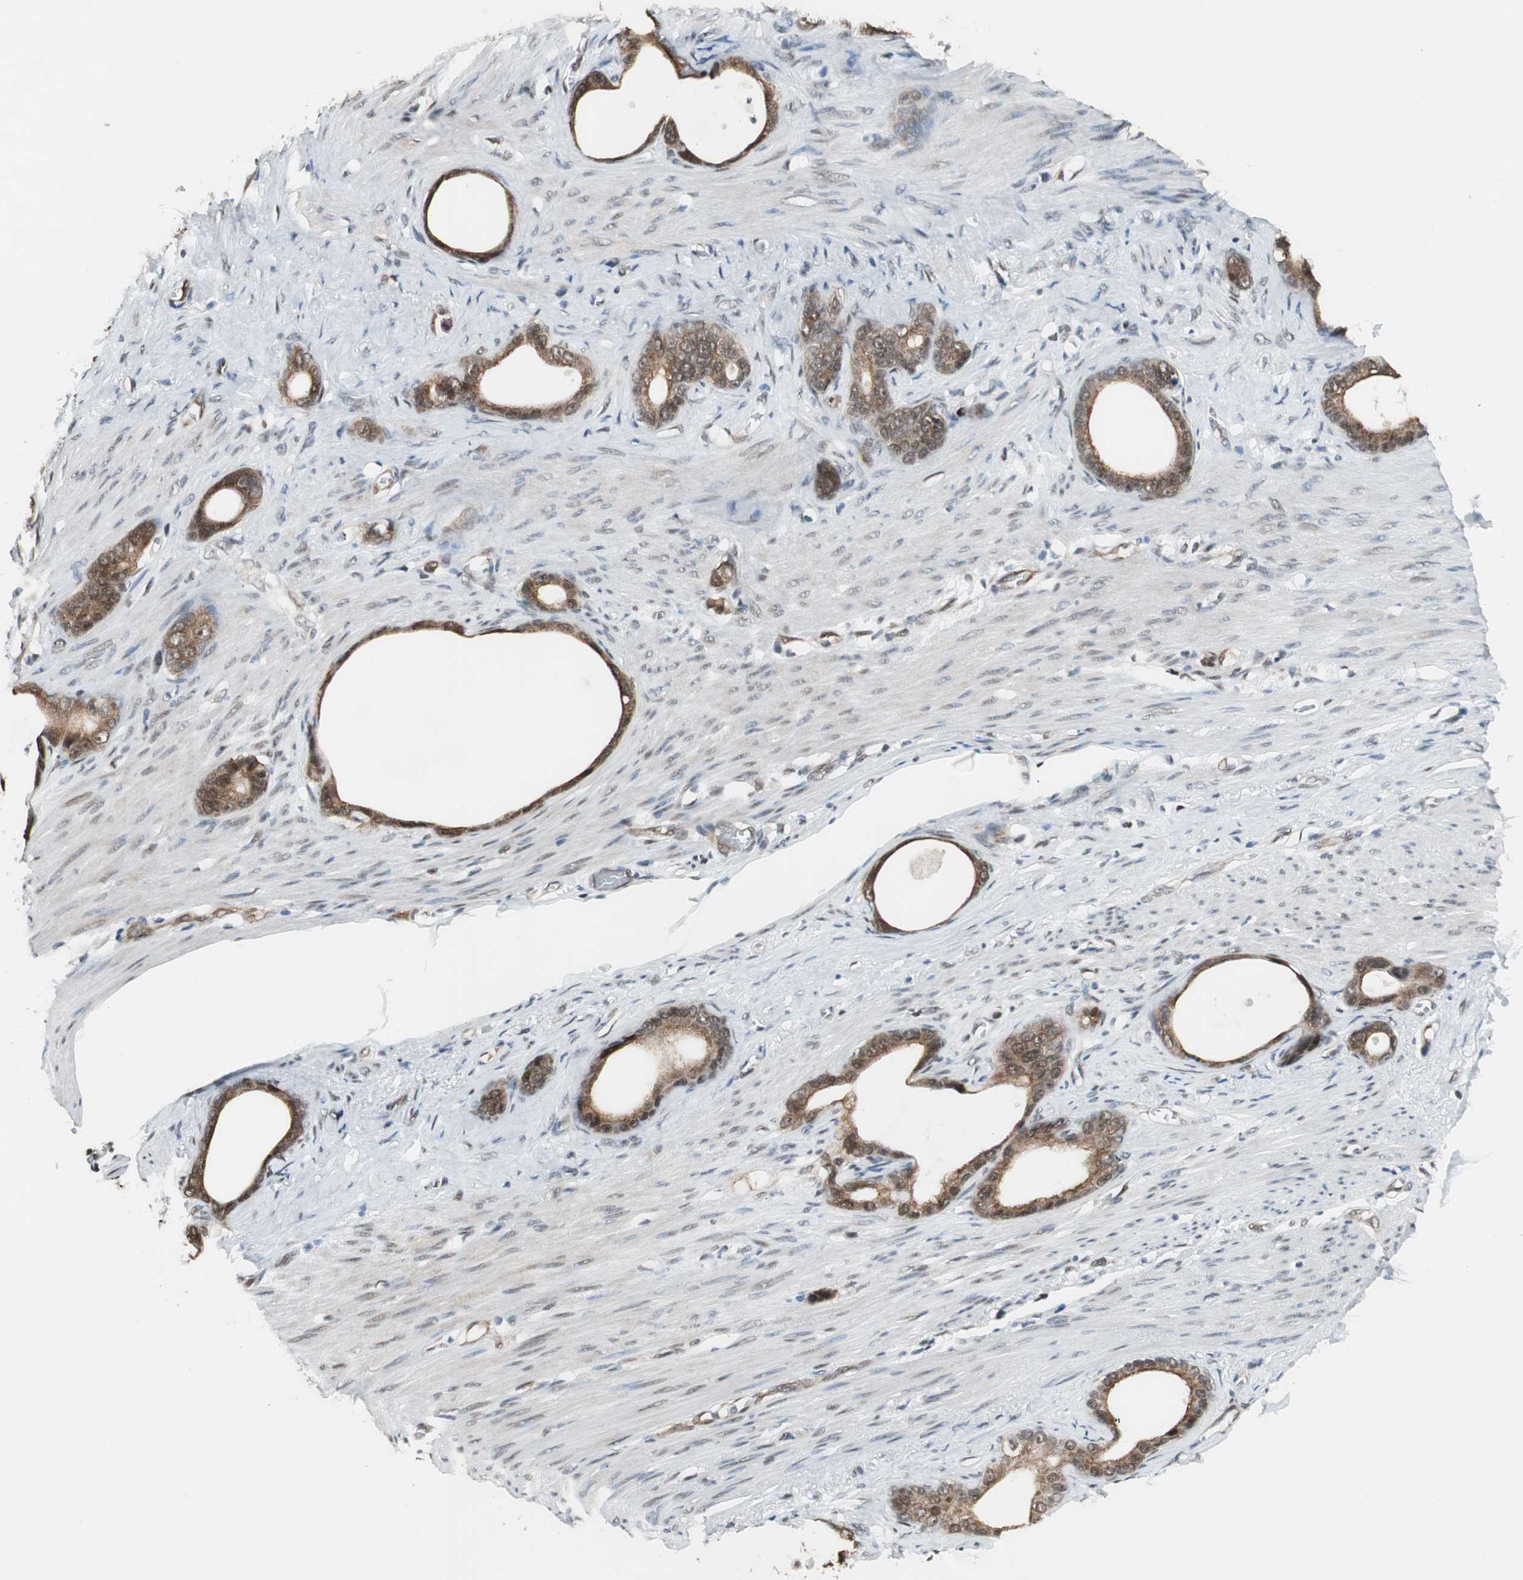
{"staining": {"intensity": "strong", "quantity": ">75%", "location": "cytoplasmic/membranous,nuclear"}, "tissue": "stomach cancer", "cell_type": "Tumor cells", "image_type": "cancer", "snomed": [{"axis": "morphology", "description": "Adenocarcinoma, NOS"}, {"axis": "topography", "description": "Stomach"}], "caption": "An IHC histopathology image of tumor tissue is shown. Protein staining in brown highlights strong cytoplasmic/membranous and nuclear positivity in stomach cancer (adenocarcinoma) within tumor cells.", "gene": "ZBTB17", "patient": {"sex": "female", "age": 75}}